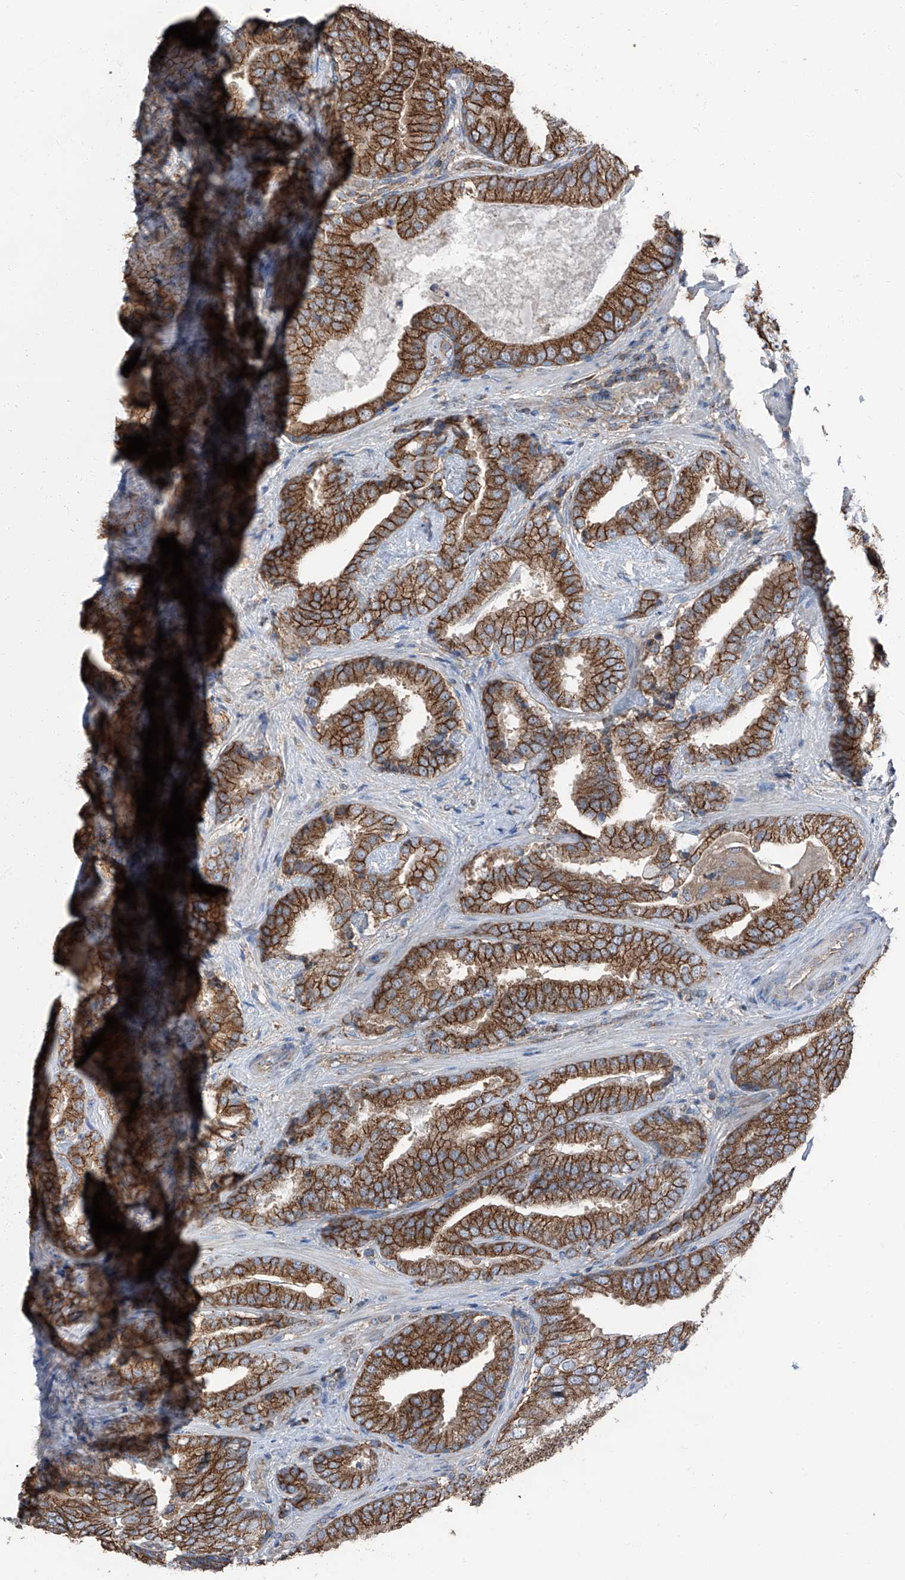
{"staining": {"intensity": "strong", "quantity": ">75%", "location": "cytoplasmic/membranous"}, "tissue": "prostate cancer", "cell_type": "Tumor cells", "image_type": "cancer", "snomed": [{"axis": "morphology", "description": "Adenocarcinoma, Low grade"}, {"axis": "topography", "description": "Prostate"}], "caption": "Immunohistochemical staining of prostate cancer displays high levels of strong cytoplasmic/membranous positivity in about >75% of tumor cells. Nuclei are stained in blue.", "gene": "GPR142", "patient": {"sex": "male", "age": 67}}